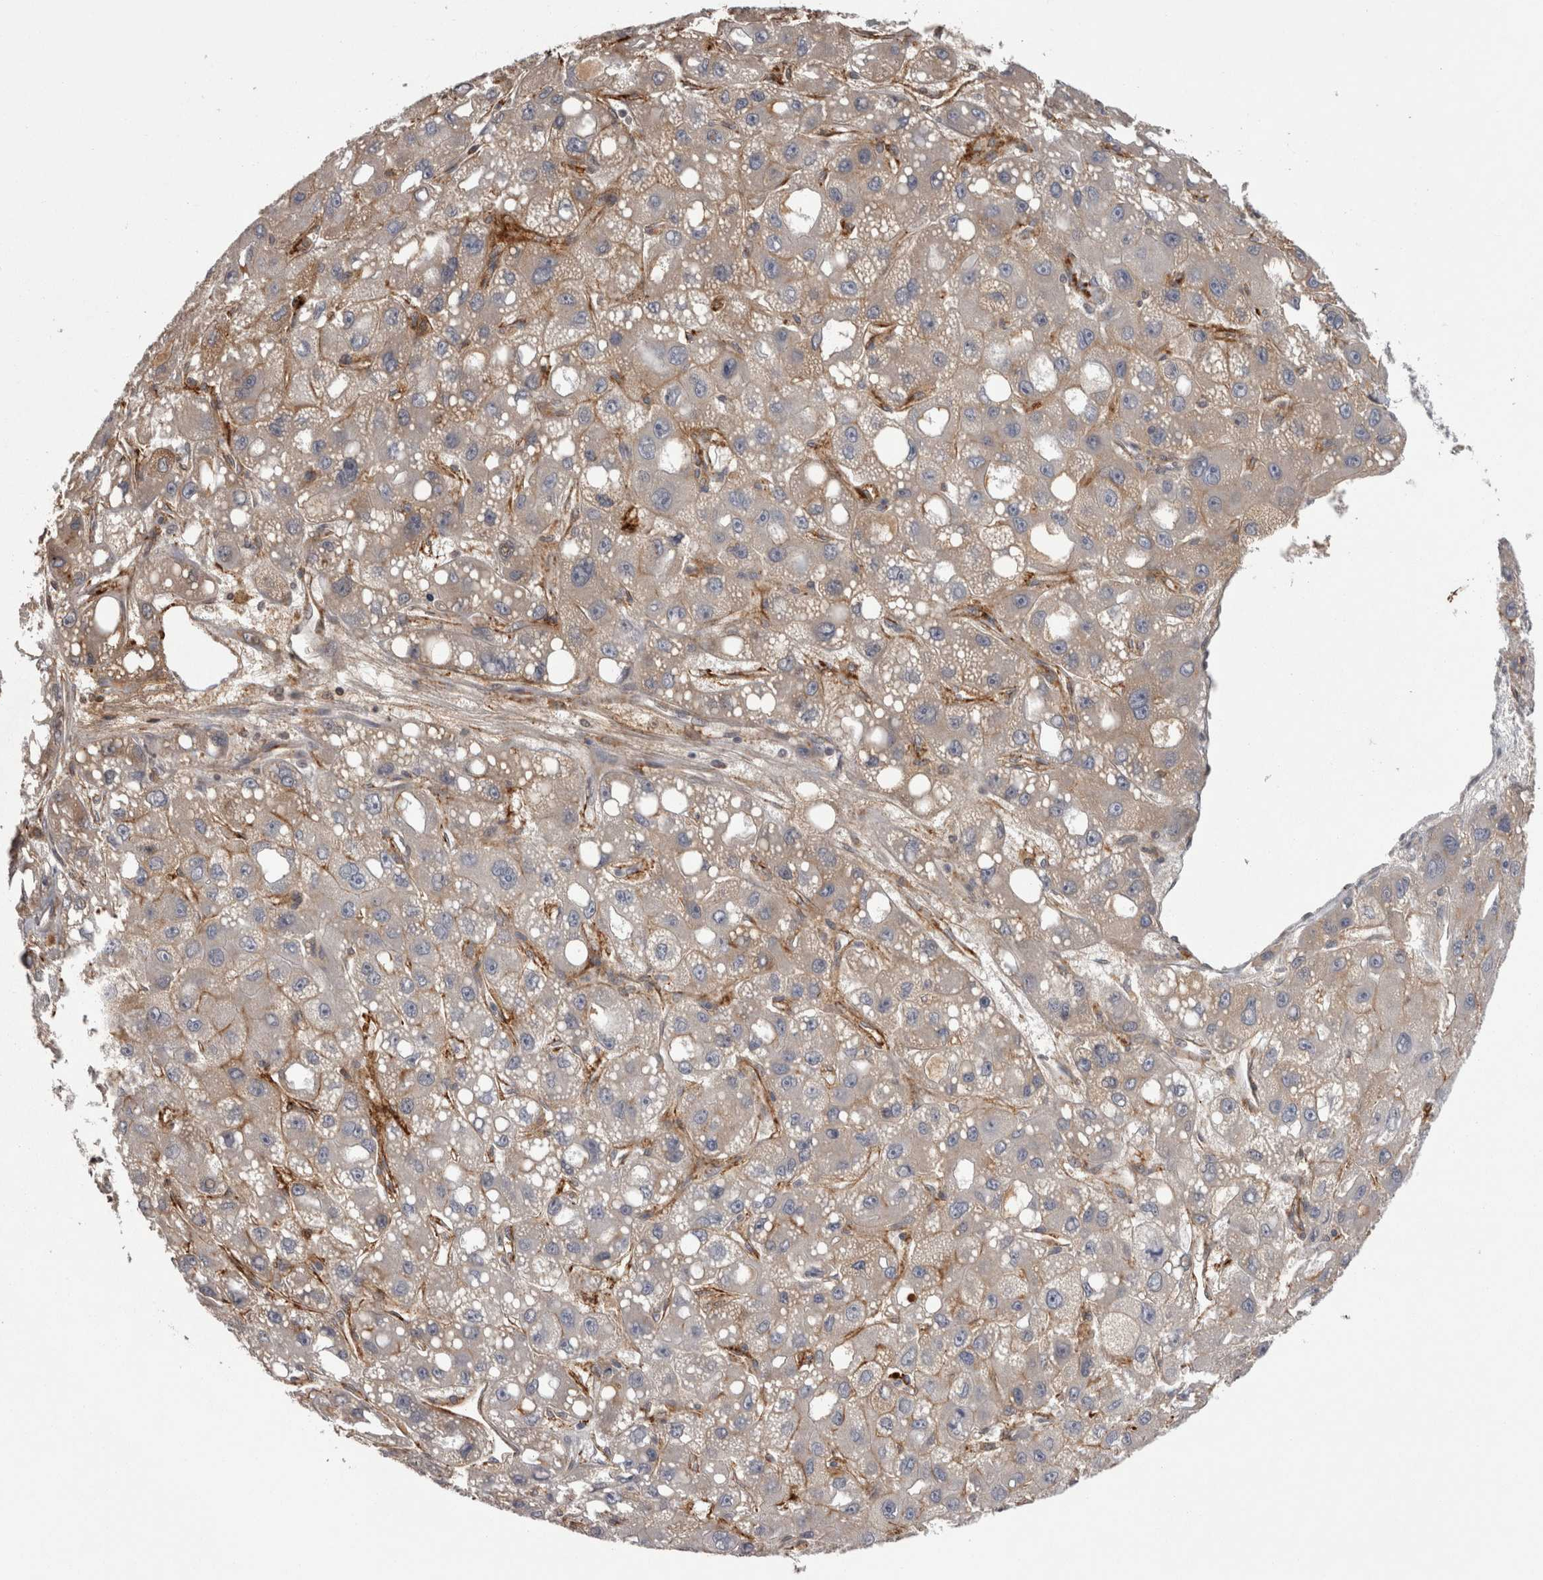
{"staining": {"intensity": "weak", "quantity": "25%-75%", "location": "cytoplasmic/membranous"}, "tissue": "liver cancer", "cell_type": "Tumor cells", "image_type": "cancer", "snomed": [{"axis": "morphology", "description": "Carcinoma, Hepatocellular, NOS"}, {"axis": "topography", "description": "Liver"}], "caption": "Immunohistochemistry image of human hepatocellular carcinoma (liver) stained for a protein (brown), which shows low levels of weak cytoplasmic/membranous positivity in approximately 25%-75% of tumor cells.", "gene": "SAA4", "patient": {"sex": "male", "age": 55}}